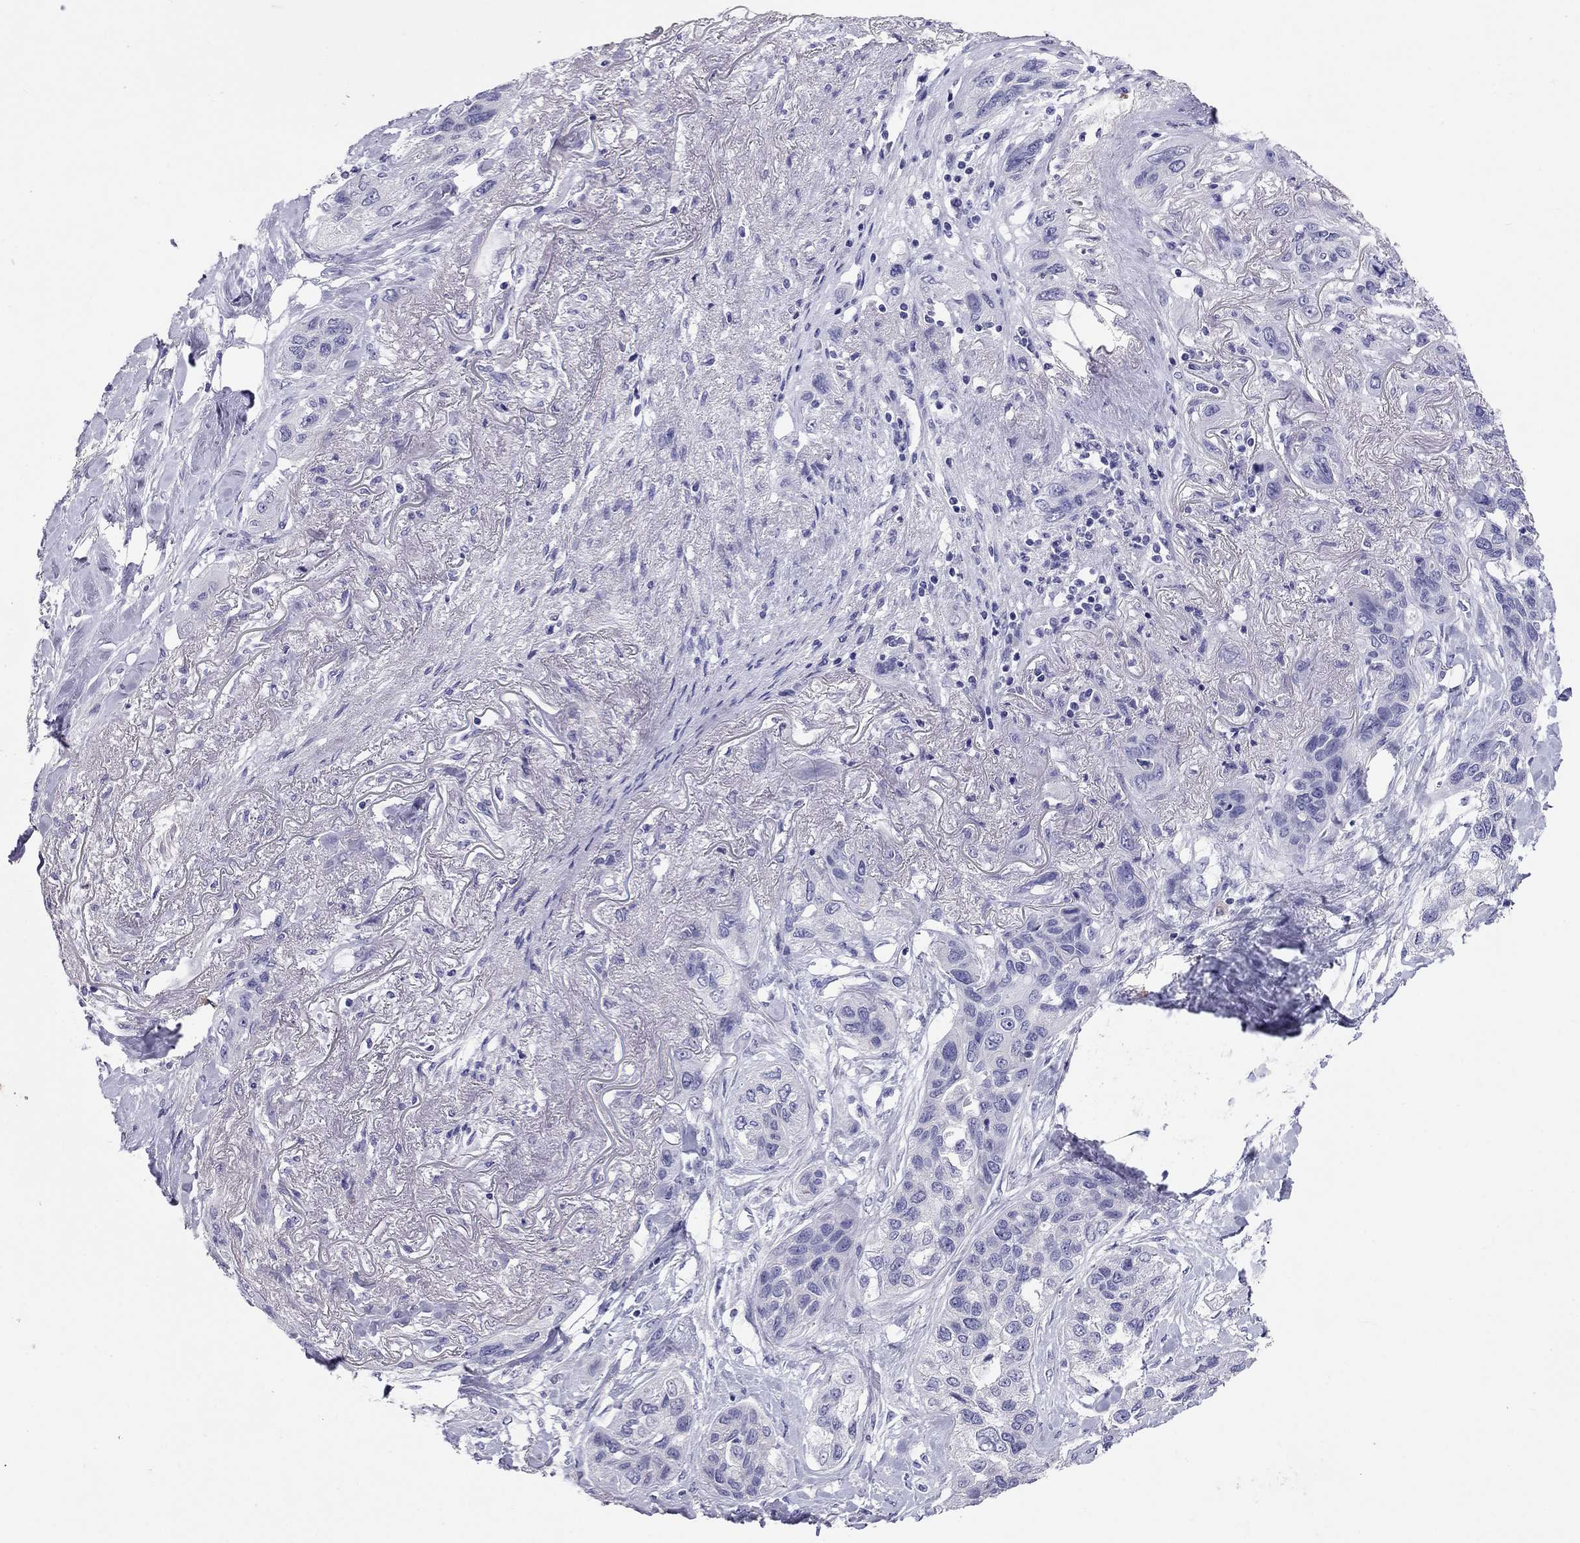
{"staining": {"intensity": "negative", "quantity": "none", "location": "none"}, "tissue": "lung cancer", "cell_type": "Tumor cells", "image_type": "cancer", "snomed": [{"axis": "morphology", "description": "Squamous cell carcinoma, NOS"}, {"axis": "topography", "description": "Lung"}], "caption": "Histopathology image shows no protein expression in tumor cells of lung cancer tissue.", "gene": "CALHM1", "patient": {"sex": "female", "age": 70}}